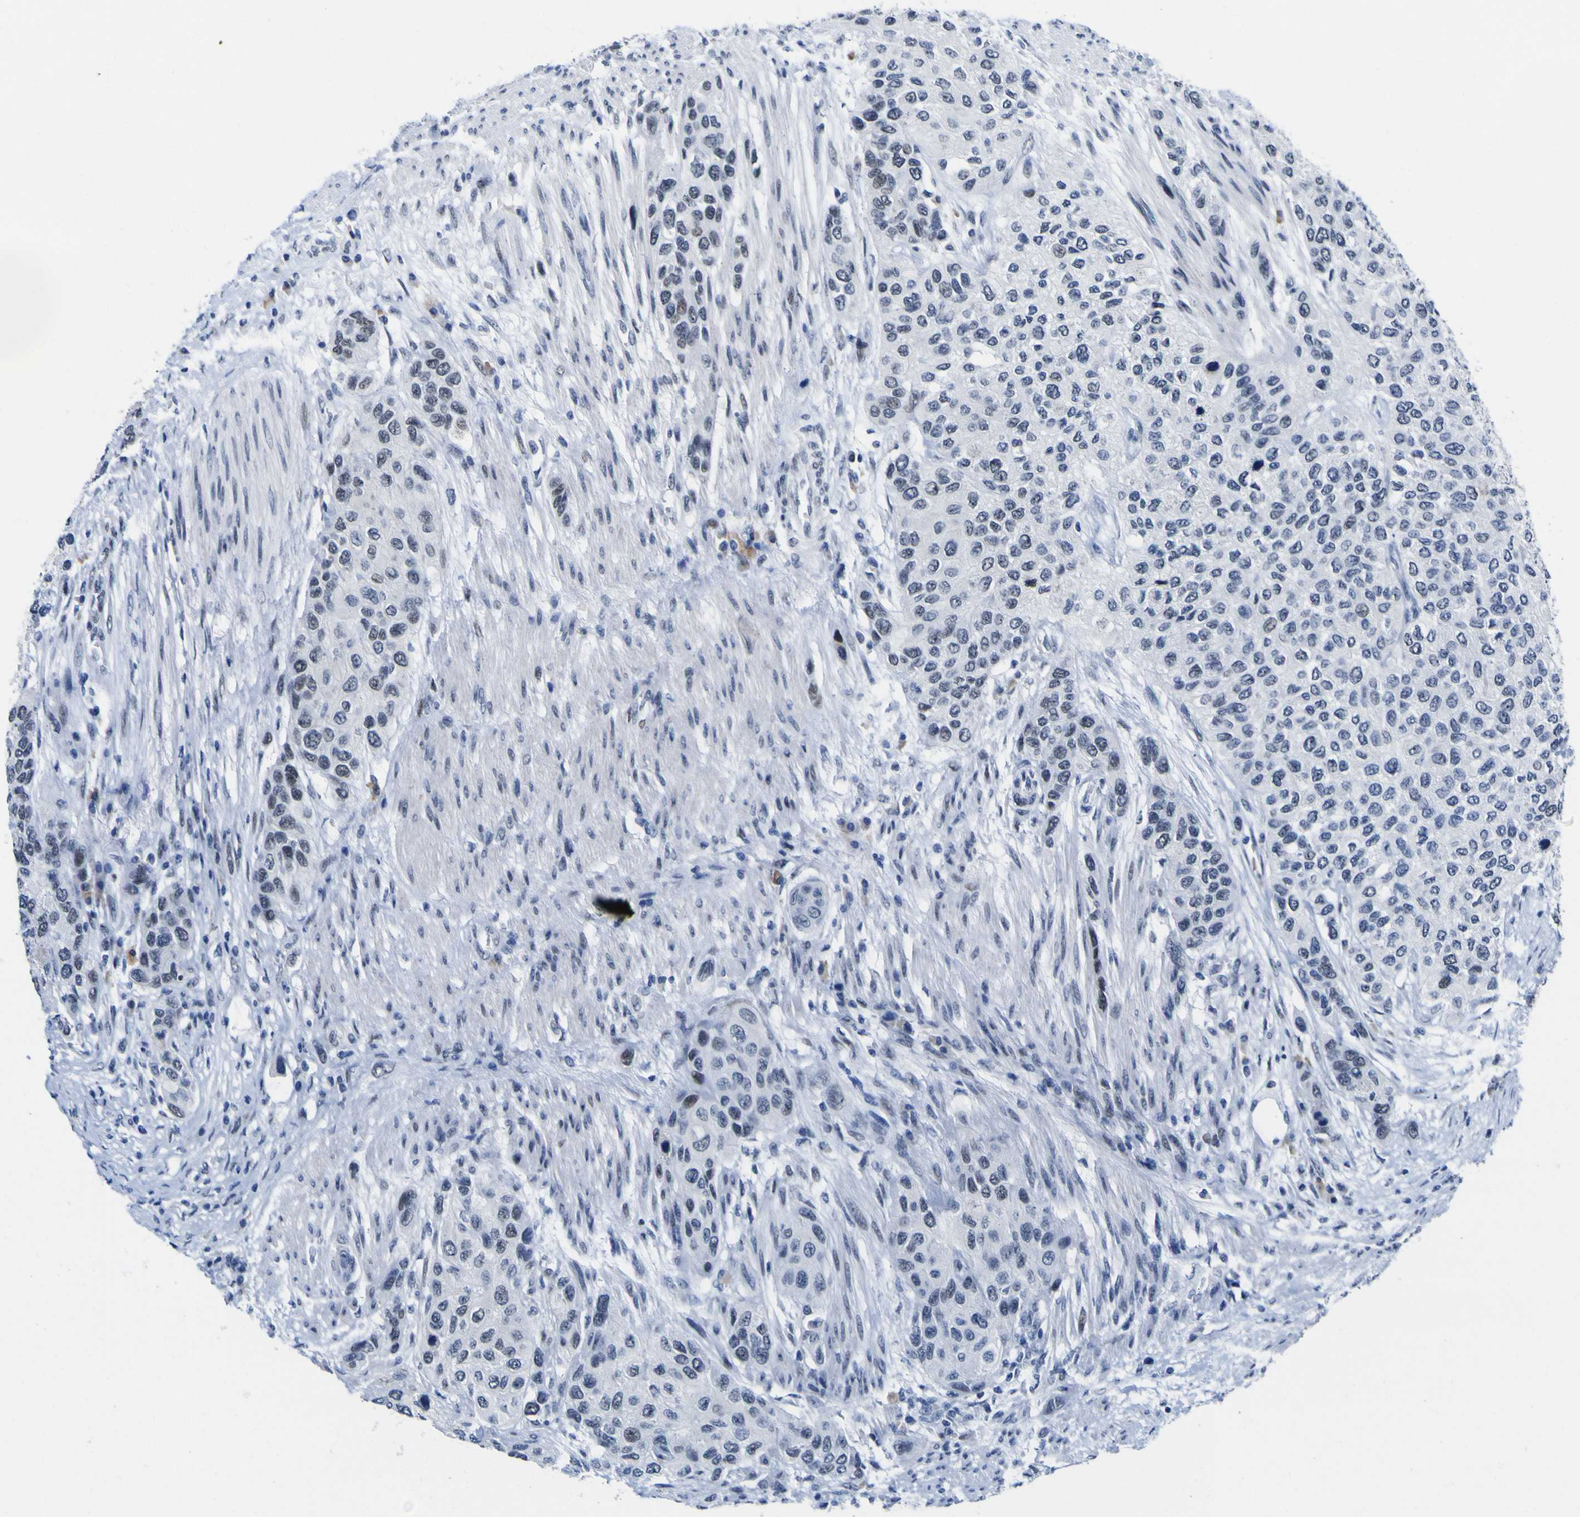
{"staining": {"intensity": "weak", "quantity": "<25%", "location": "nuclear"}, "tissue": "urothelial cancer", "cell_type": "Tumor cells", "image_type": "cancer", "snomed": [{"axis": "morphology", "description": "Urothelial carcinoma, High grade"}, {"axis": "topography", "description": "Urinary bladder"}], "caption": "DAB immunohistochemical staining of urothelial cancer demonstrates no significant staining in tumor cells.", "gene": "MBD3", "patient": {"sex": "female", "age": 56}}